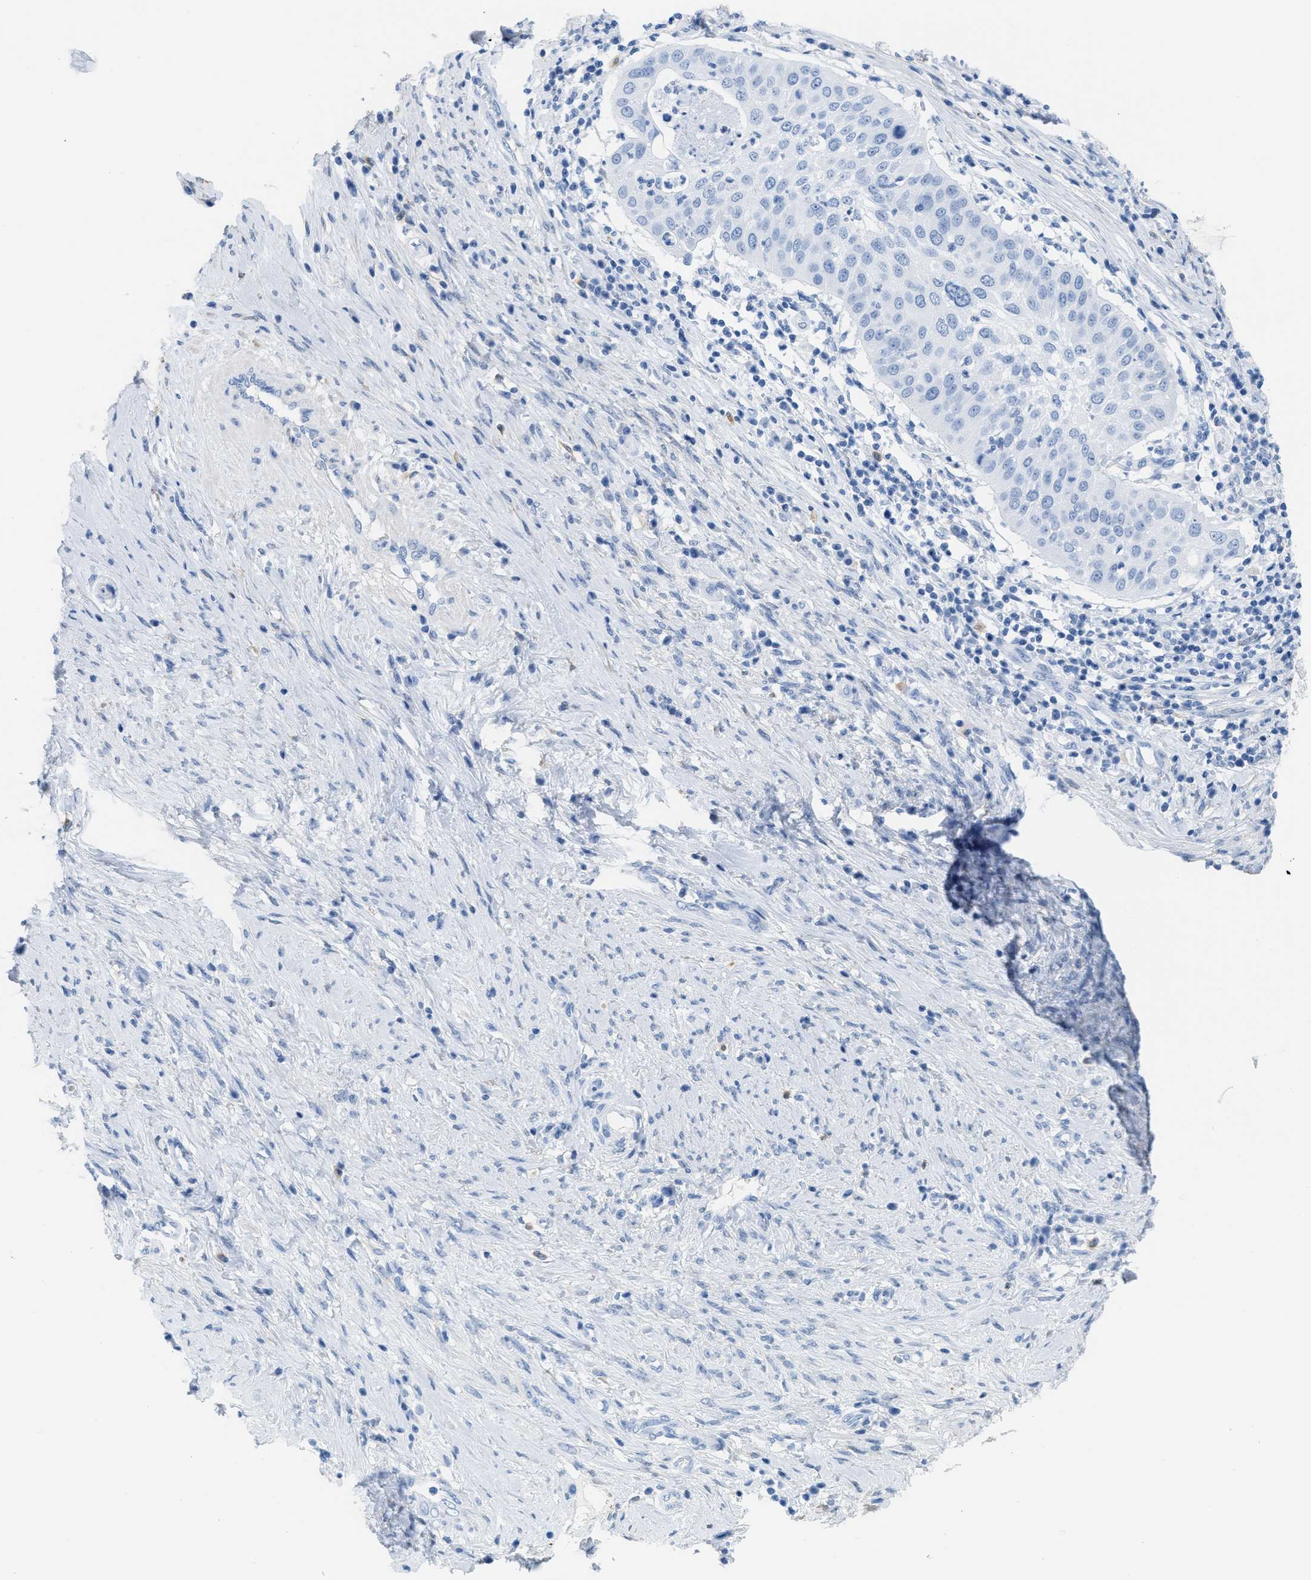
{"staining": {"intensity": "negative", "quantity": "none", "location": "none"}, "tissue": "cervical cancer", "cell_type": "Tumor cells", "image_type": "cancer", "snomed": [{"axis": "morphology", "description": "Normal tissue, NOS"}, {"axis": "morphology", "description": "Squamous cell carcinoma, NOS"}, {"axis": "topography", "description": "Cervix"}], "caption": "Immunohistochemistry (IHC) of human cervical cancer demonstrates no positivity in tumor cells.", "gene": "ASGR1", "patient": {"sex": "female", "age": 39}}